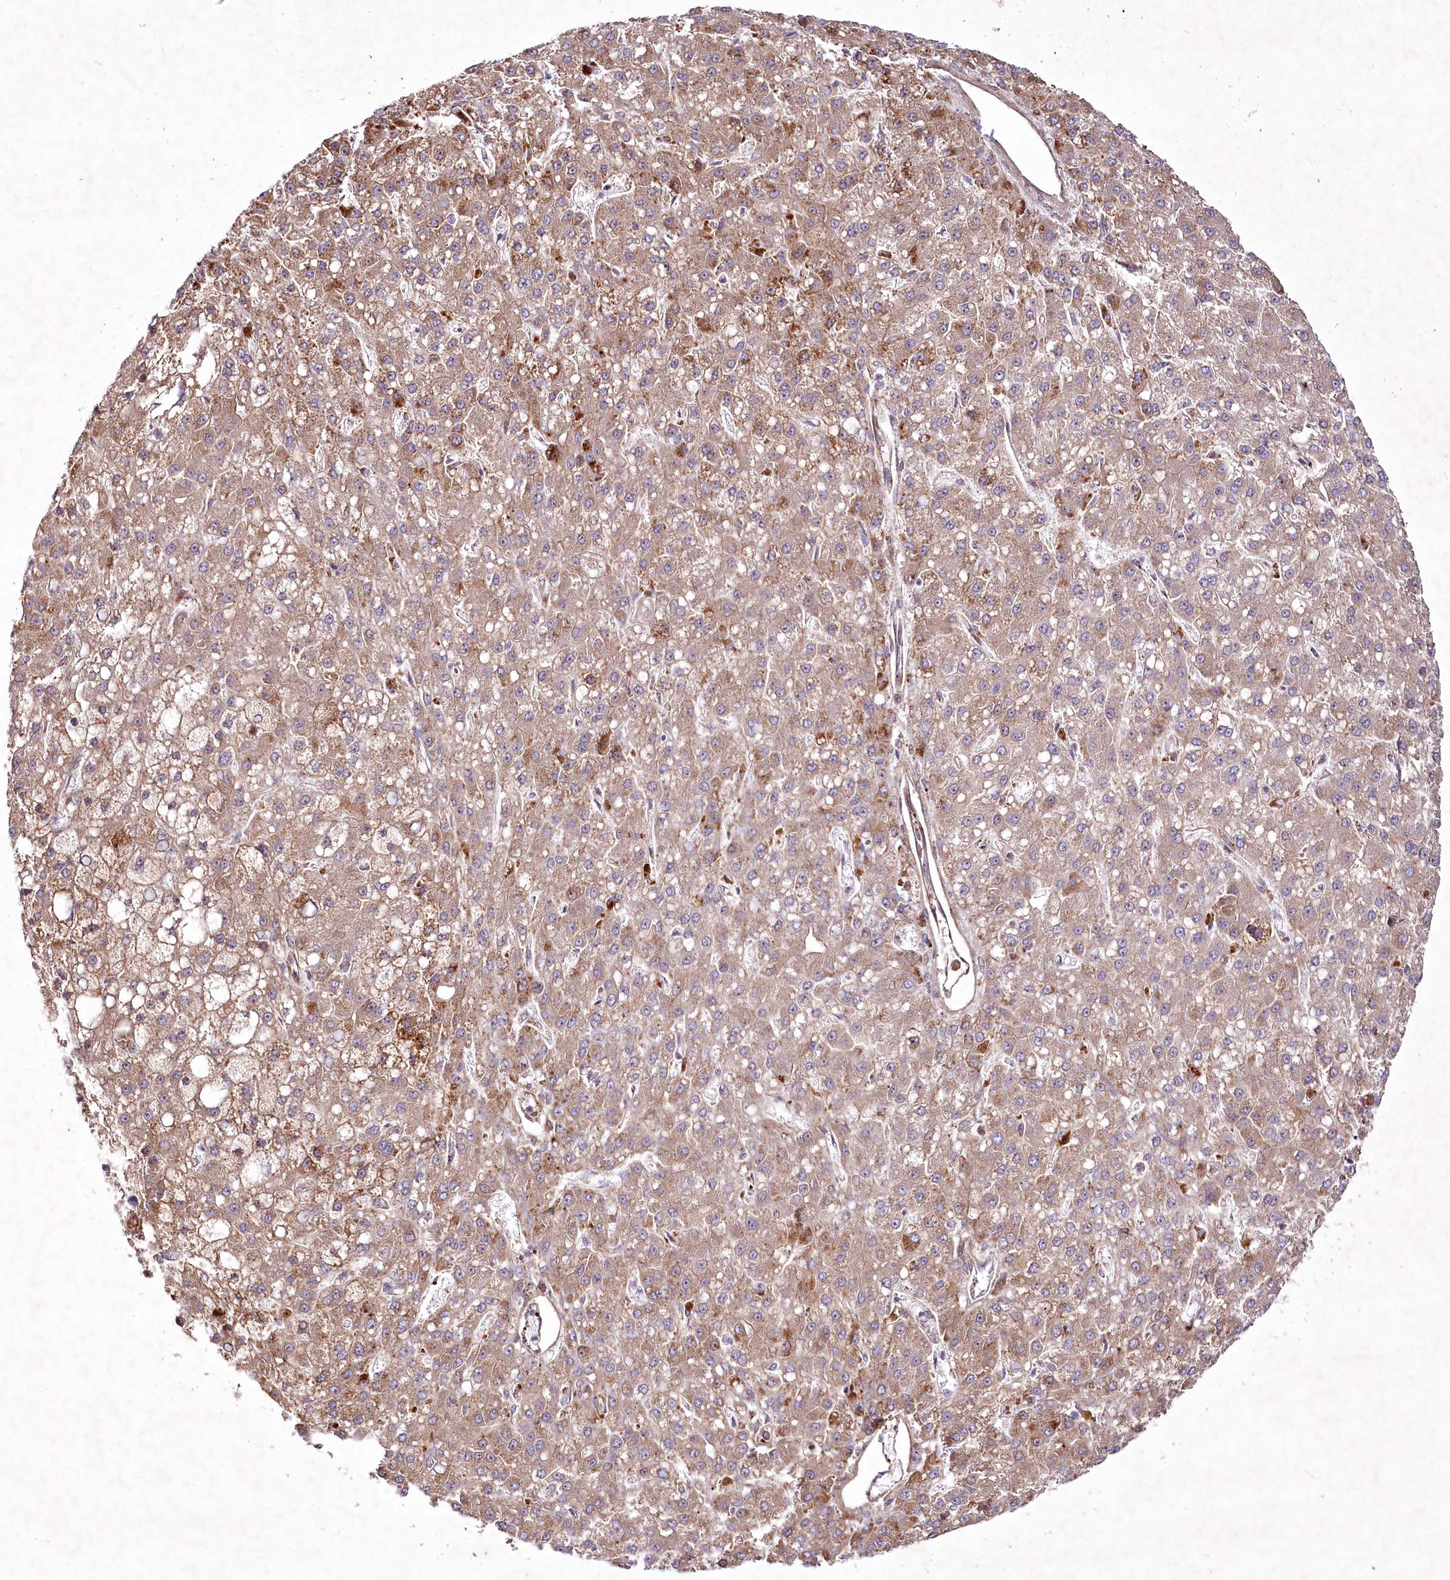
{"staining": {"intensity": "strong", "quantity": "25%-75%", "location": "cytoplasmic/membranous"}, "tissue": "liver cancer", "cell_type": "Tumor cells", "image_type": "cancer", "snomed": [{"axis": "morphology", "description": "Carcinoma, Hepatocellular, NOS"}, {"axis": "topography", "description": "Liver"}], "caption": "An immunohistochemistry image of tumor tissue is shown. Protein staining in brown labels strong cytoplasmic/membranous positivity in hepatocellular carcinoma (liver) within tumor cells. (Stains: DAB in brown, nuclei in blue, Microscopy: brightfield microscopy at high magnification).", "gene": "PSTK", "patient": {"sex": "male", "age": 67}}